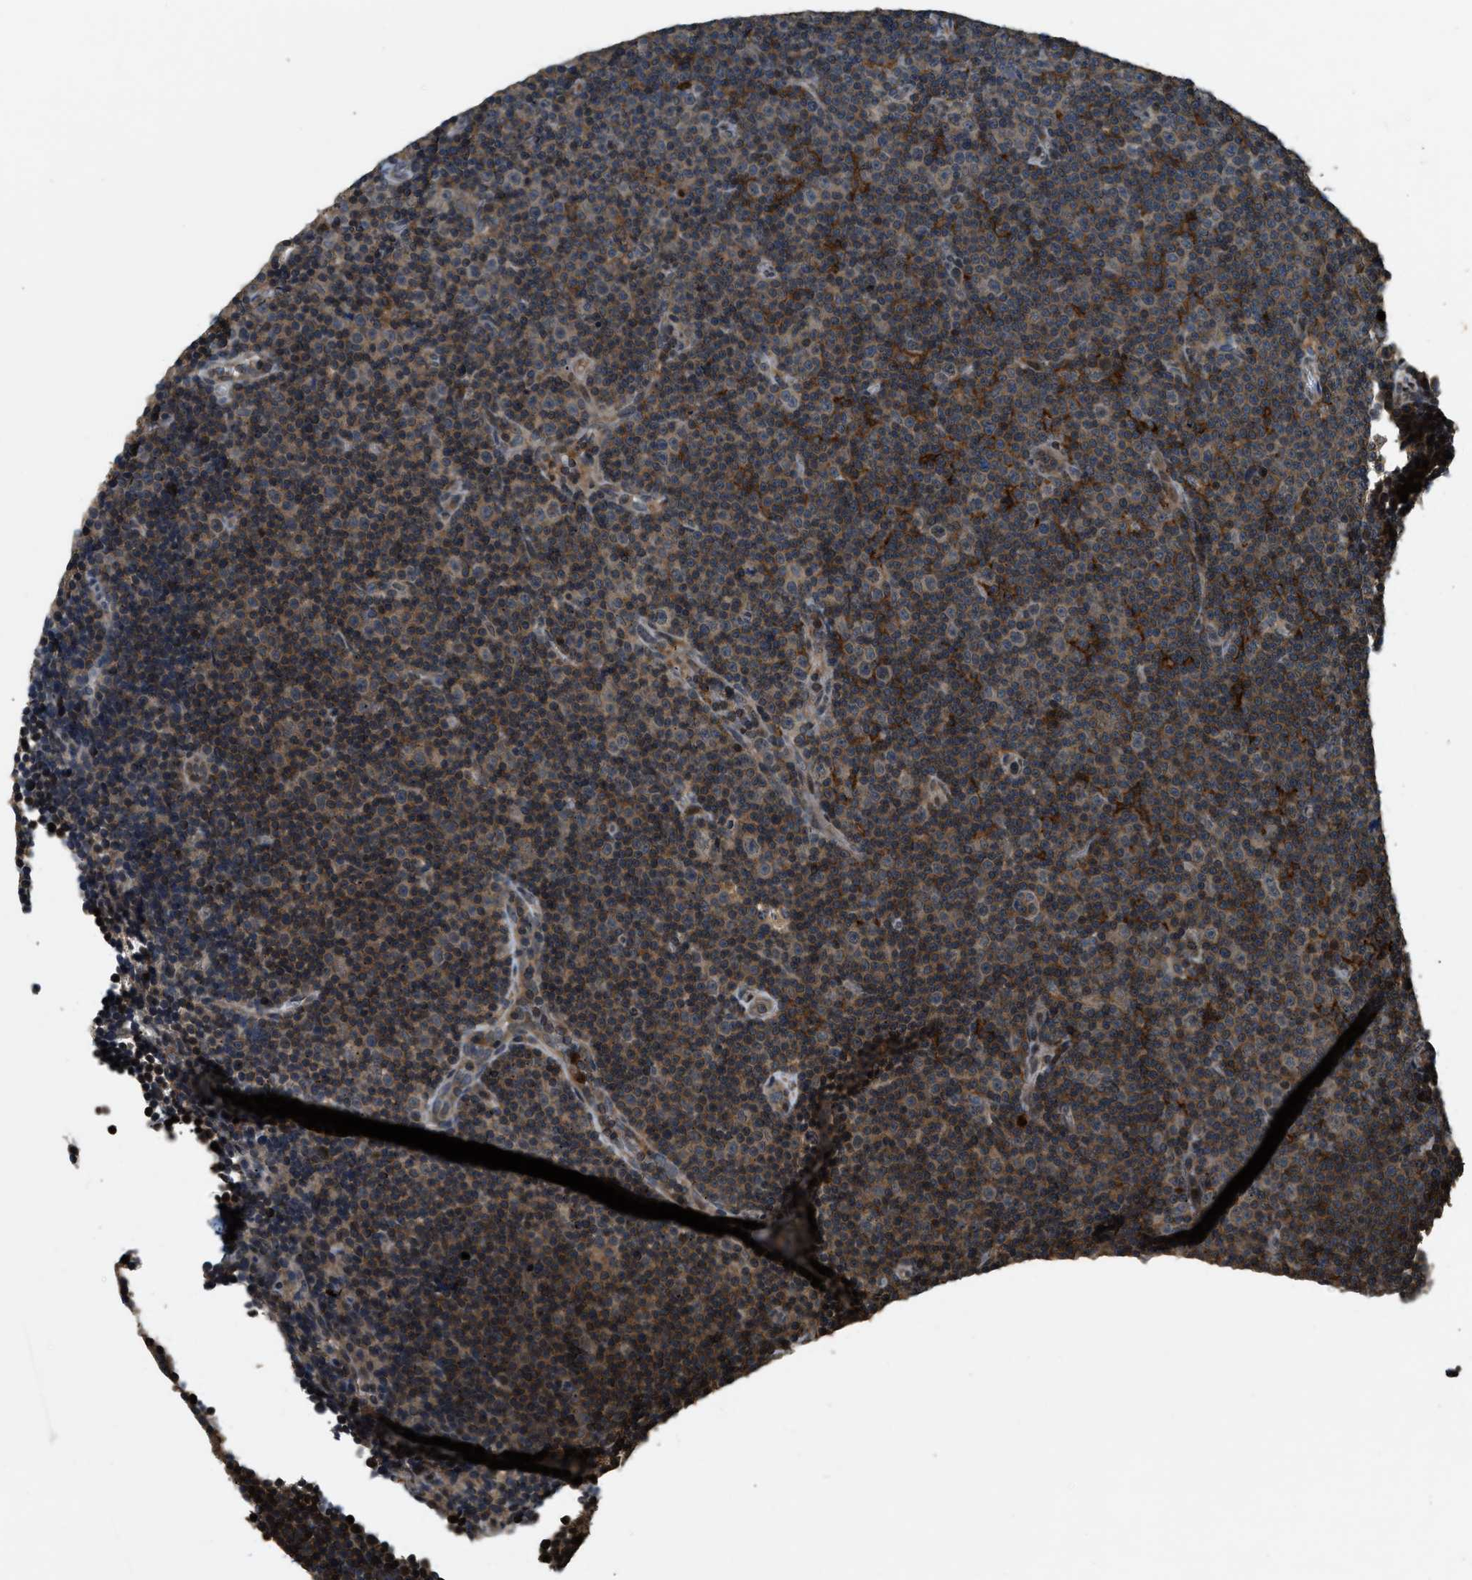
{"staining": {"intensity": "weak", "quantity": "<25%", "location": "cytoplasmic/membranous"}, "tissue": "lymphoma", "cell_type": "Tumor cells", "image_type": "cancer", "snomed": [{"axis": "morphology", "description": "Malignant lymphoma, non-Hodgkin's type, Low grade"}, {"axis": "topography", "description": "Lymph node"}], "caption": "The photomicrograph reveals no staining of tumor cells in malignant lymphoma, non-Hodgkin's type (low-grade). Nuclei are stained in blue.", "gene": "RNF141", "patient": {"sex": "female", "age": 67}}